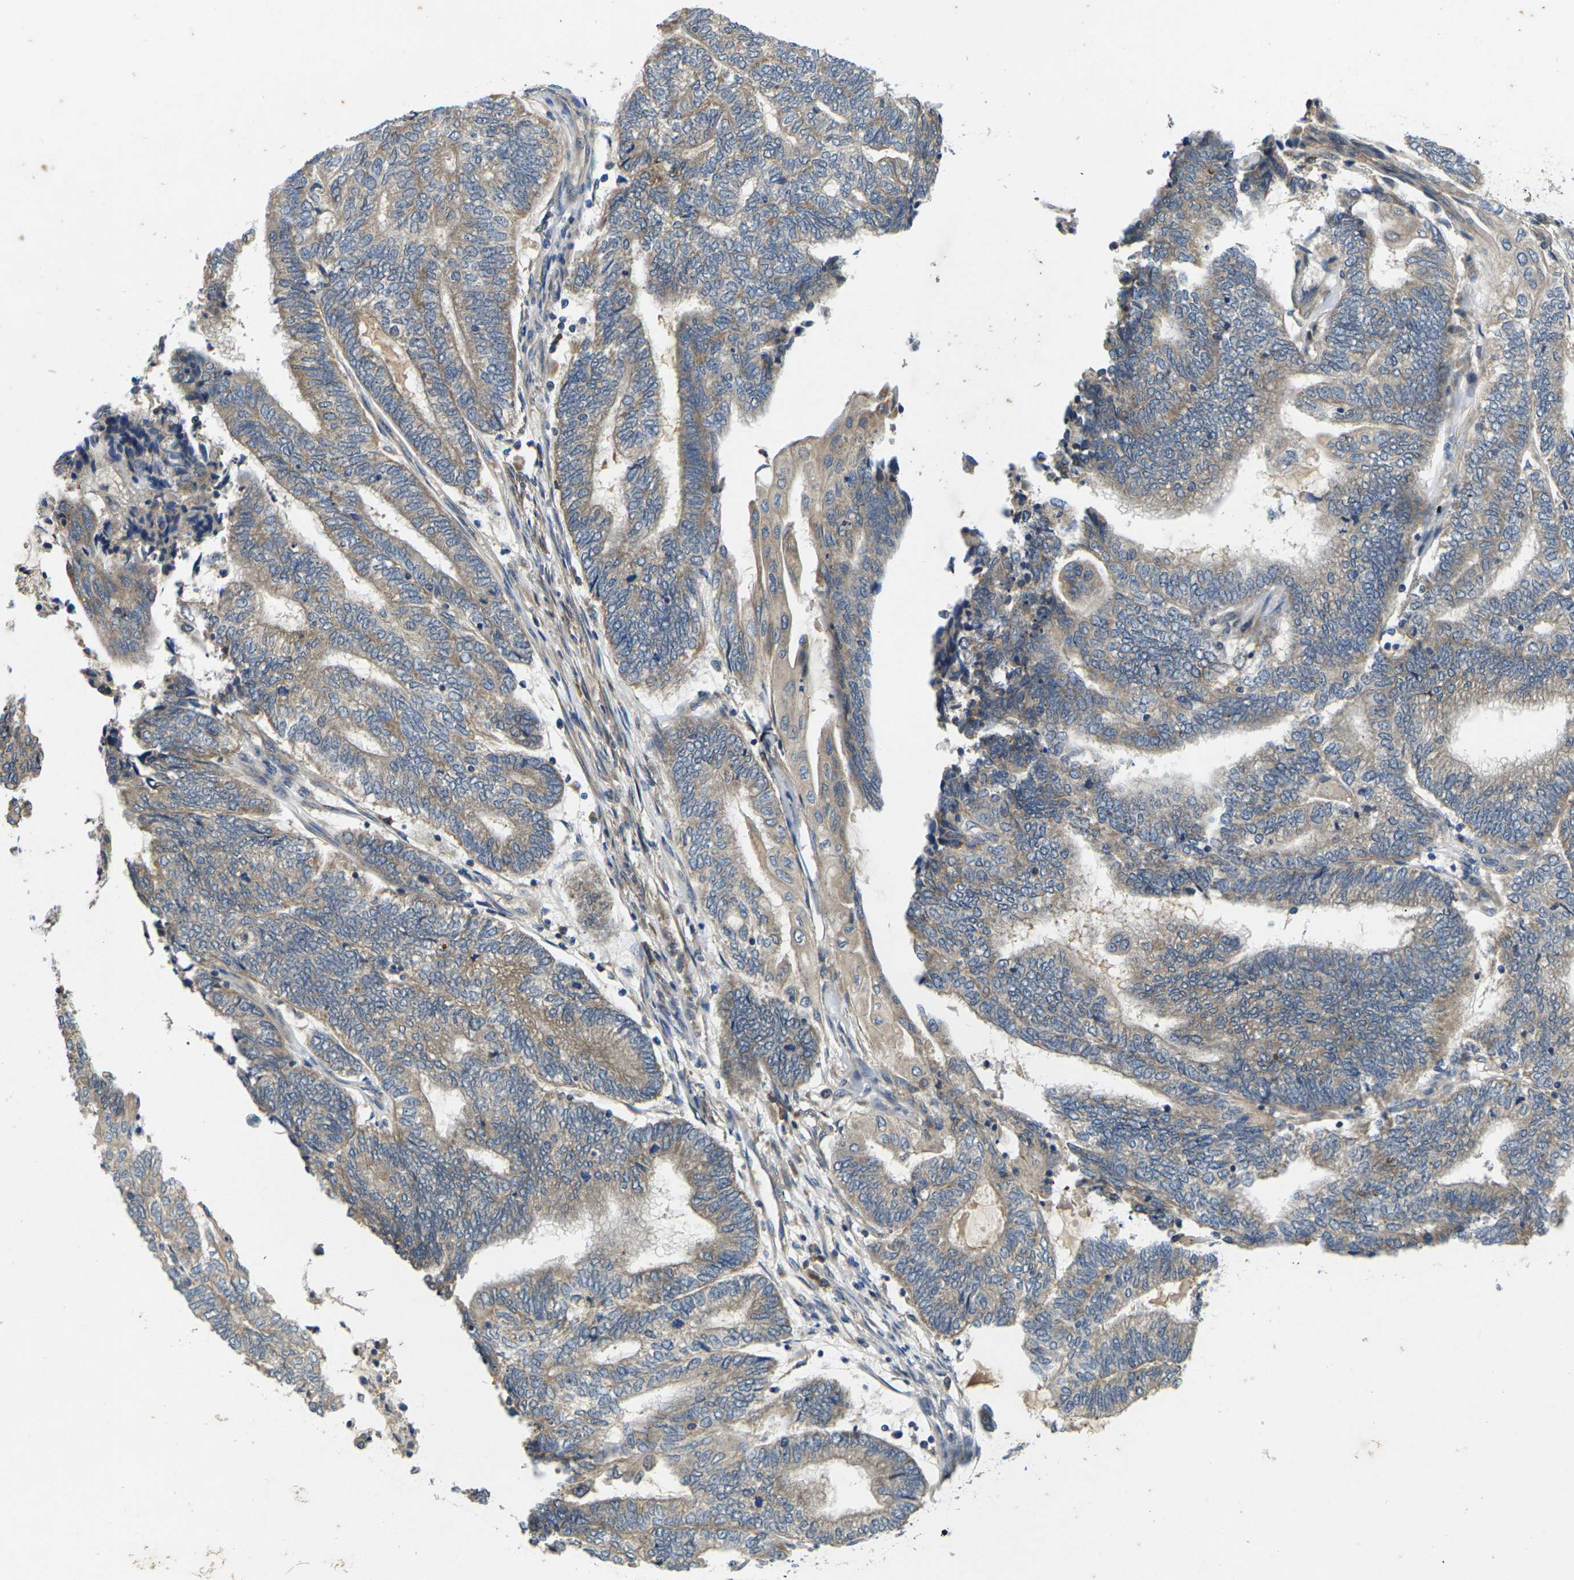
{"staining": {"intensity": "weak", "quantity": ">75%", "location": "cytoplasmic/membranous"}, "tissue": "endometrial cancer", "cell_type": "Tumor cells", "image_type": "cancer", "snomed": [{"axis": "morphology", "description": "Adenocarcinoma, NOS"}, {"axis": "topography", "description": "Uterus"}, {"axis": "topography", "description": "Endometrium"}], "caption": "The image exhibits a brown stain indicating the presence of a protein in the cytoplasmic/membranous of tumor cells in endometrial cancer.", "gene": "KIF1B", "patient": {"sex": "female", "age": 70}}